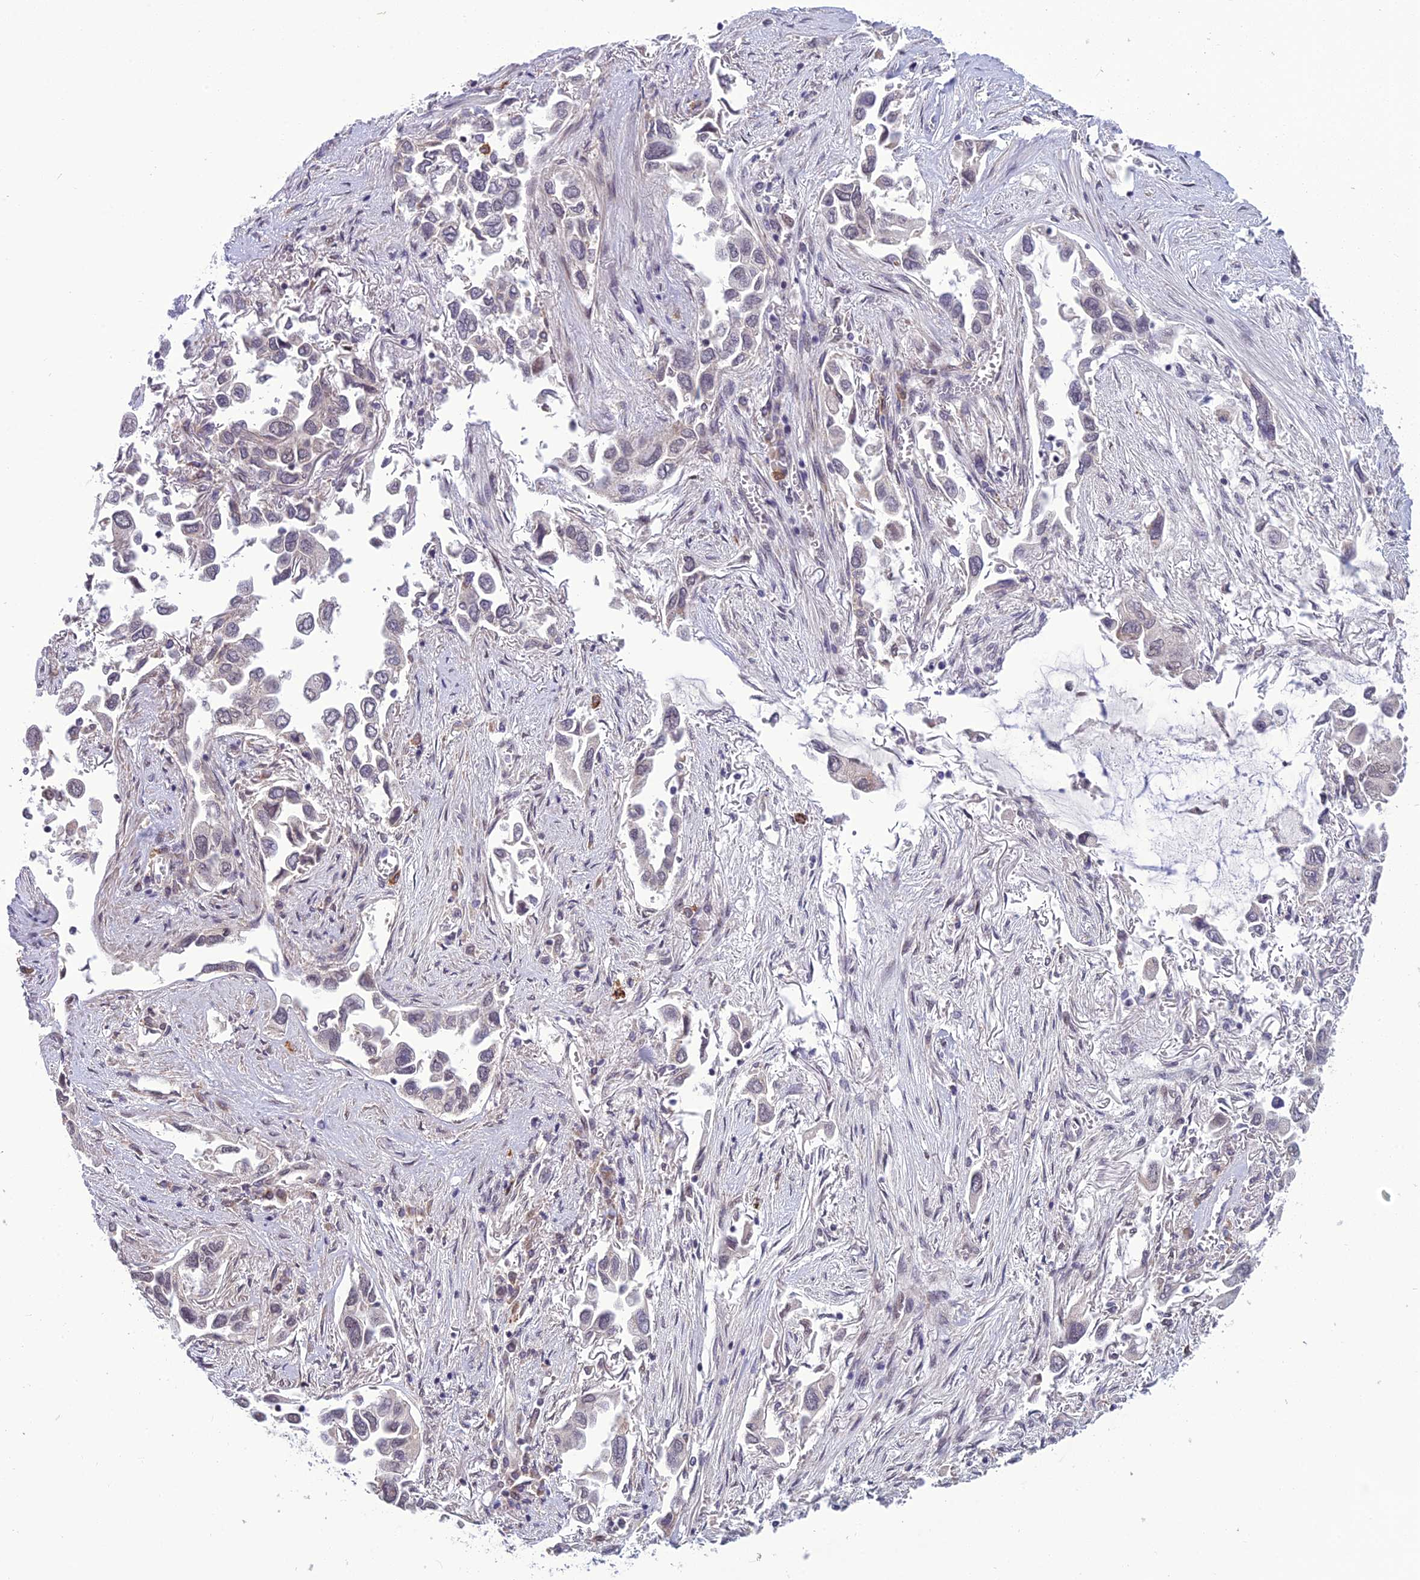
{"staining": {"intensity": "negative", "quantity": "none", "location": "none"}, "tissue": "lung cancer", "cell_type": "Tumor cells", "image_type": "cancer", "snomed": [{"axis": "morphology", "description": "Adenocarcinoma, NOS"}, {"axis": "topography", "description": "Lung"}], "caption": "This is an immunohistochemistry (IHC) micrograph of human lung adenocarcinoma. There is no positivity in tumor cells.", "gene": "FBRS", "patient": {"sex": "female", "age": 76}}